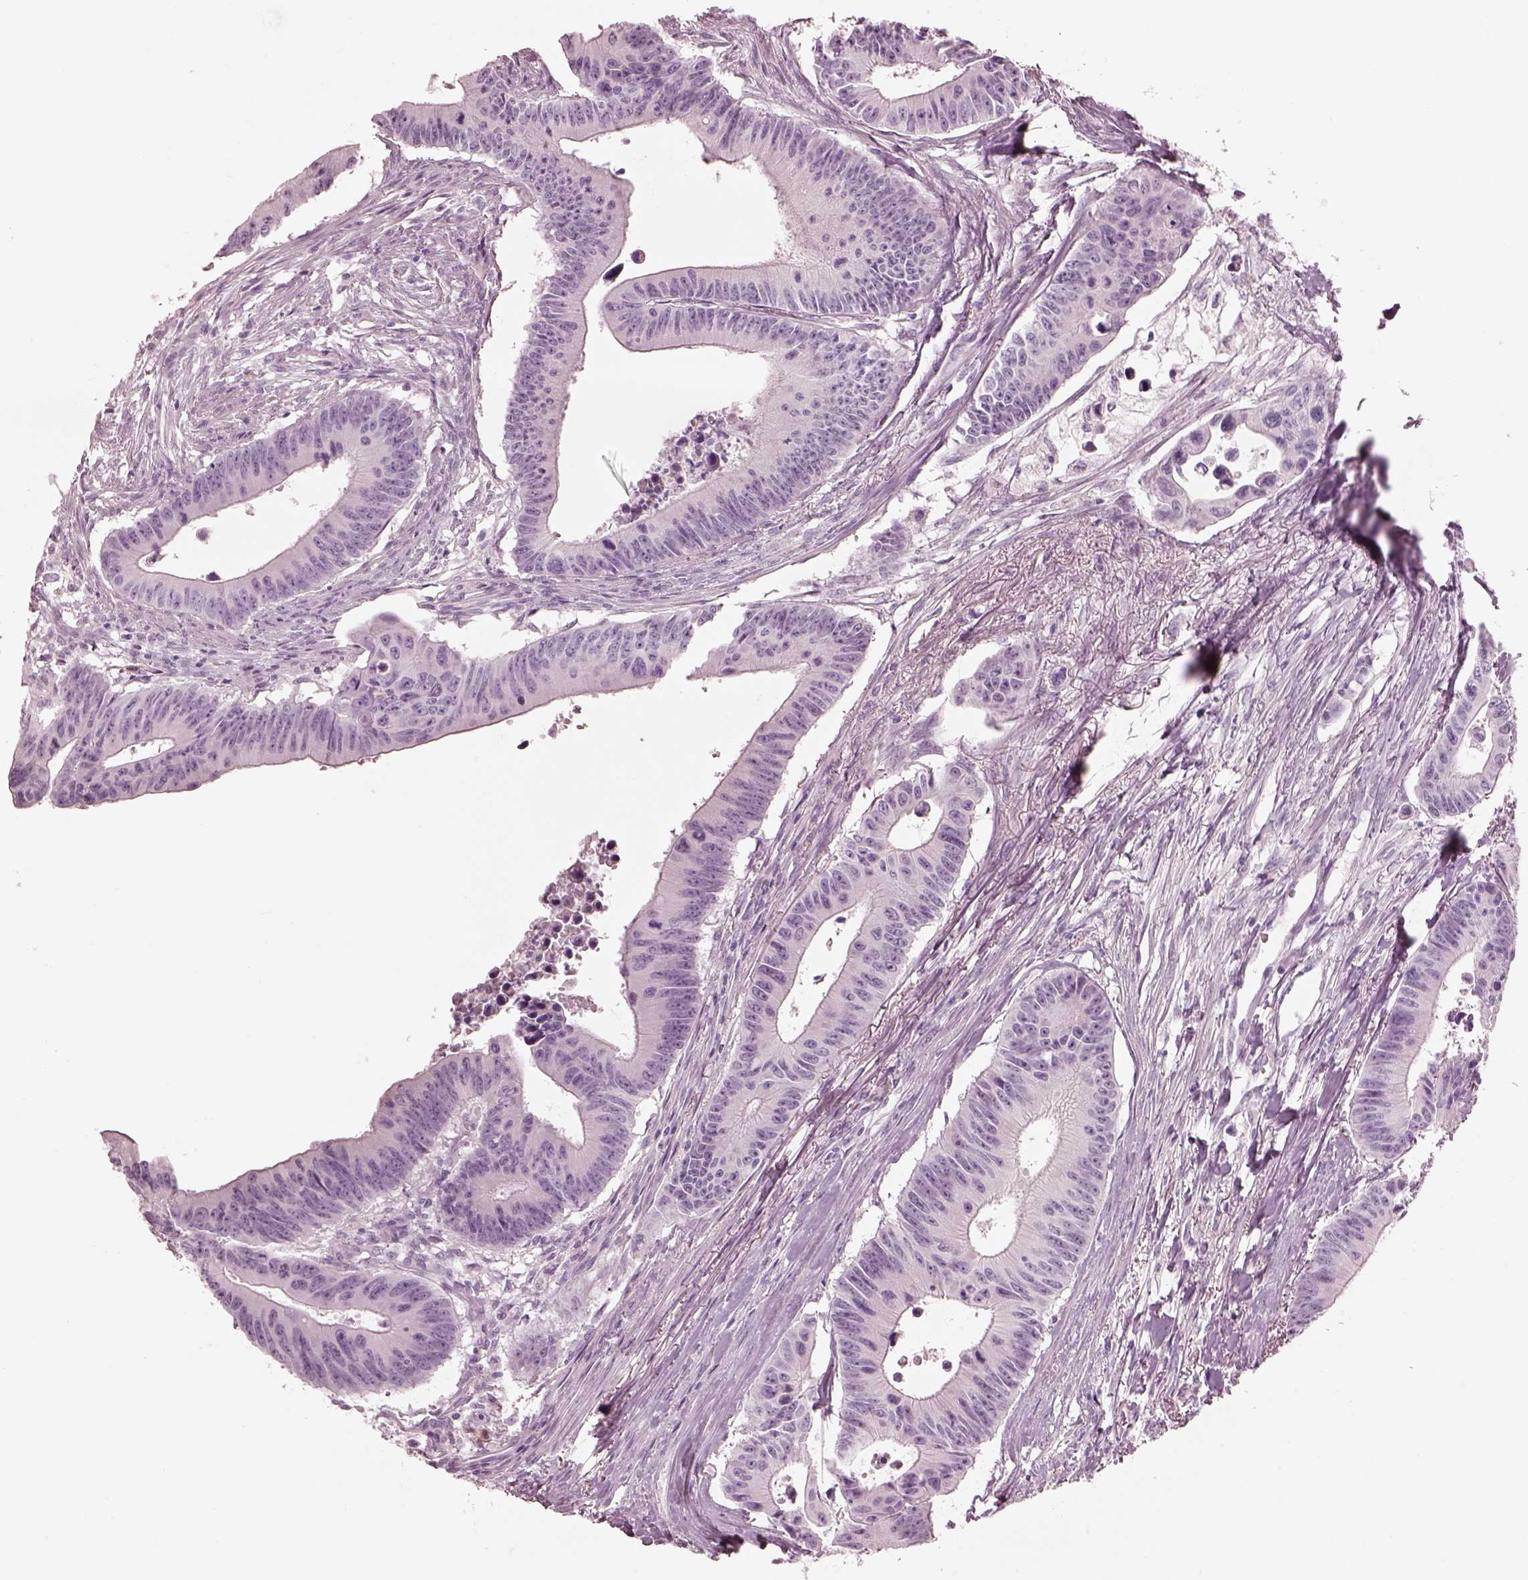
{"staining": {"intensity": "negative", "quantity": "none", "location": "none"}, "tissue": "colorectal cancer", "cell_type": "Tumor cells", "image_type": "cancer", "snomed": [{"axis": "morphology", "description": "Adenocarcinoma, NOS"}, {"axis": "topography", "description": "Colon"}], "caption": "This is an immunohistochemistry (IHC) photomicrograph of human colorectal adenocarcinoma. There is no positivity in tumor cells.", "gene": "RSPH9", "patient": {"sex": "female", "age": 87}}